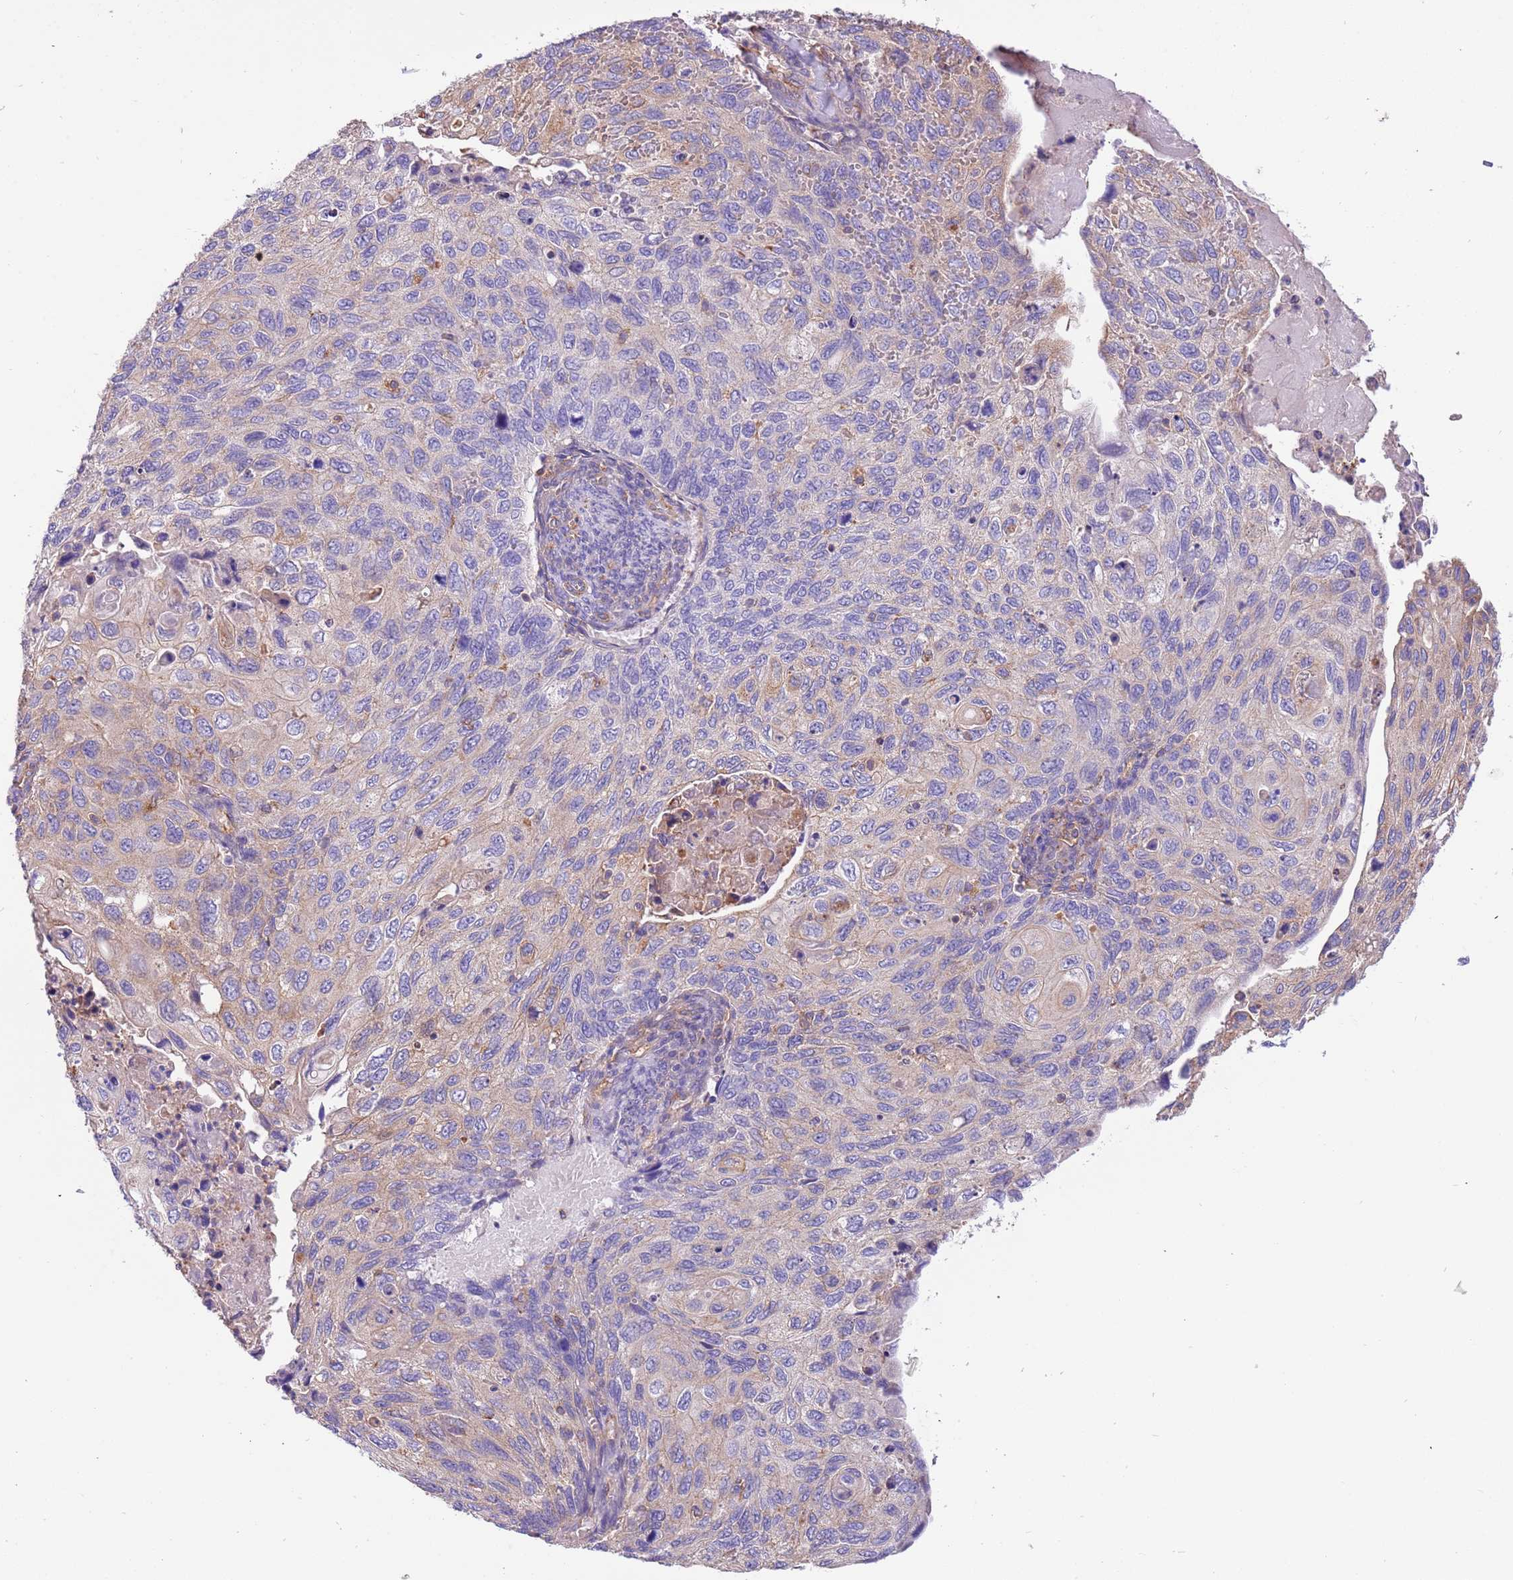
{"staining": {"intensity": "moderate", "quantity": "<25%", "location": "cytoplasmic/membranous"}, "tissue": "cervical cancer", "cell_type": "Tumor cells", "image_type": "cancer", "snomed": [{"axis": "morphology", "description": "Squamous cell carcinoma, NOS"}, {"axis": "topography", "description": "Cervix"}], "caption": "Squamous cell carcinoma (cervical) was stained to show a protein in brown. There is low levels of moderate cytoplasmic/membranous staining in about <25% of tumor cells.", "gene": "NAALADL1", "patient": {"sex": "female", "age": 70}}